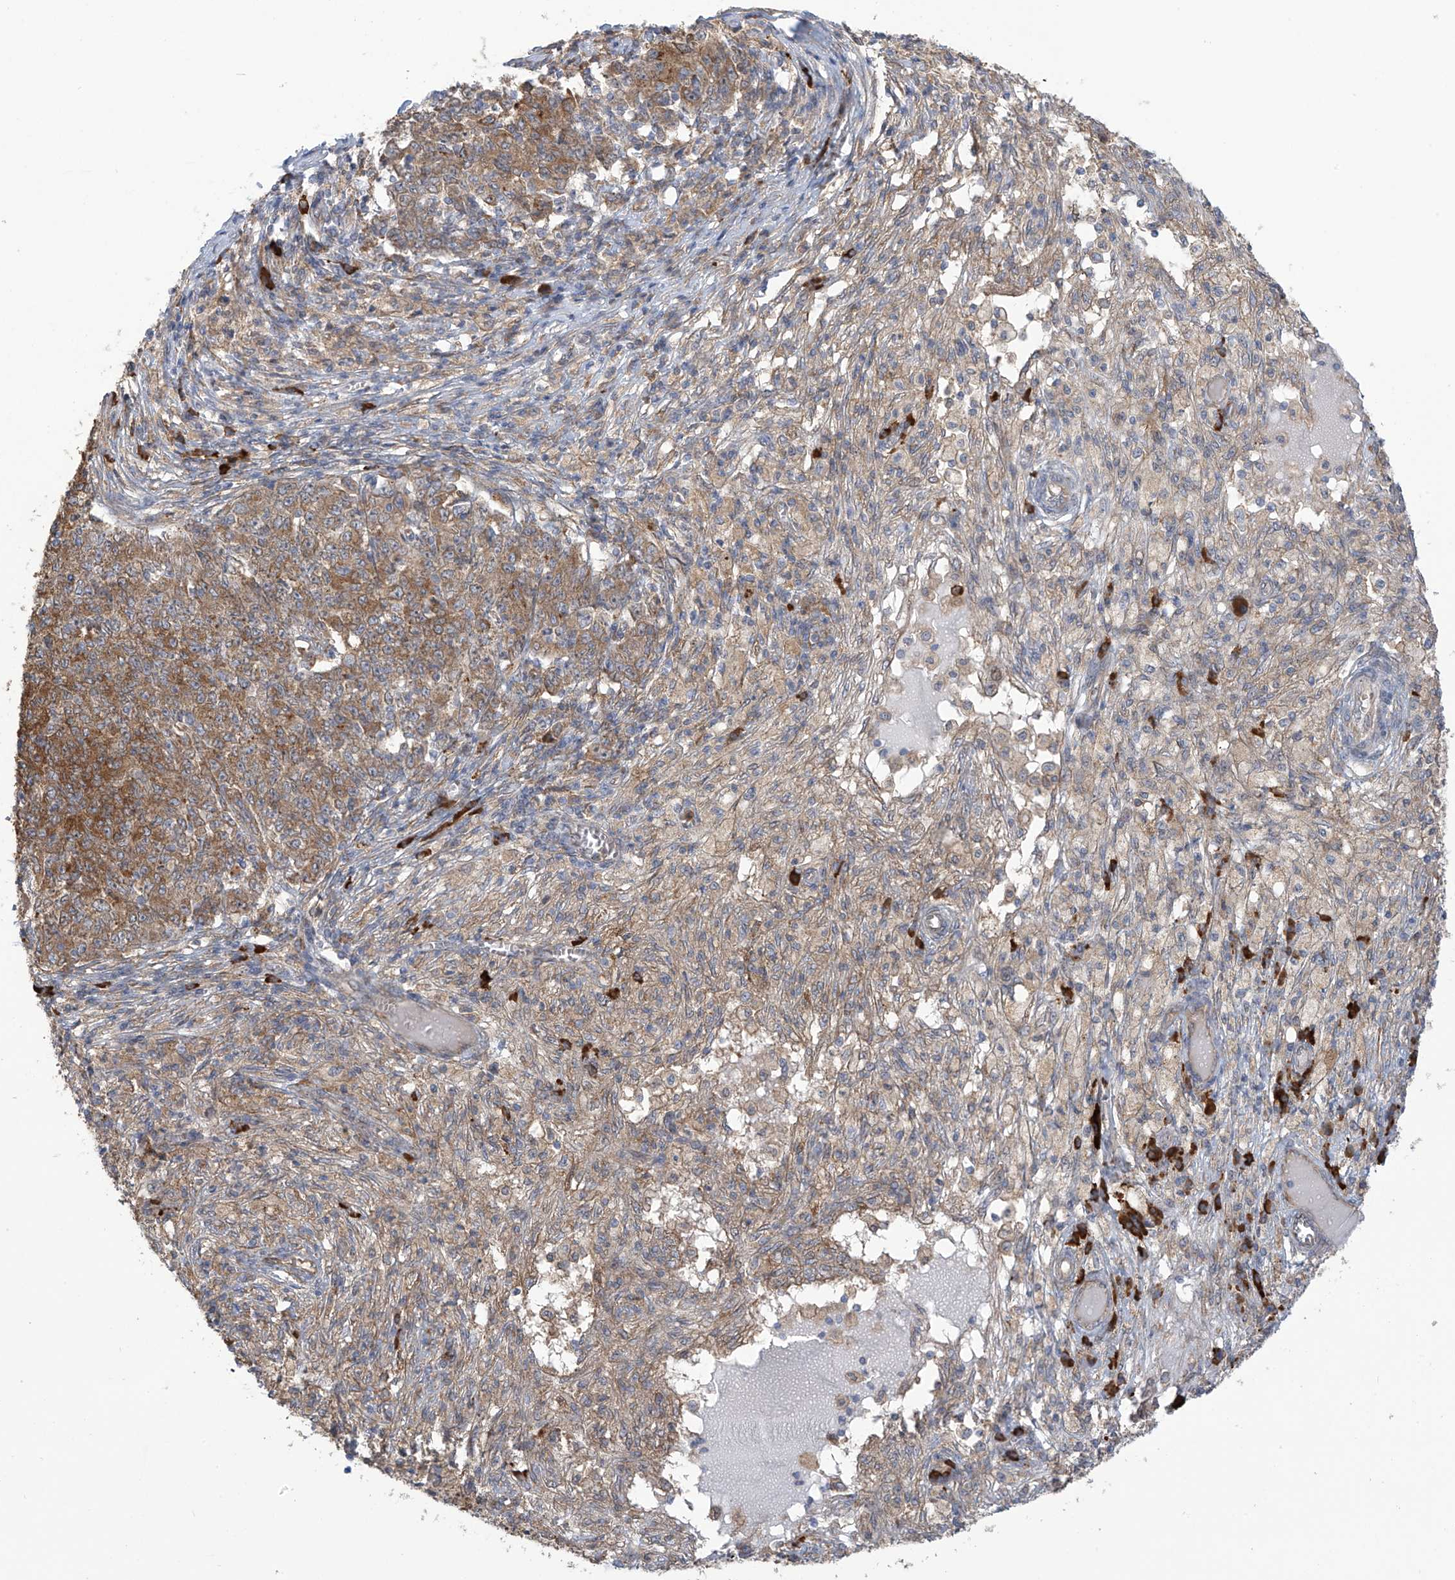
{"staining": {"intensity": "strong", "quantity": "25%-75%", "location": "cytoplasmic/membranous"}, "tissue": "ovarian cancer", "cell_type": "Tumor cells", "image_type": "cancer", "snomed": [{"axis": "morphology", "description": "Carcinoma, endometroid"}, {"axis": "topography", "description": "Ovary"}], "caption": "Ovarian cancer stained with a brown dye demonstrates strong cytoplasmic/membranous positive expression in approximately 25%-75% of tumor cells.", "gene": "KIAA1522", "patient": {"sex": "female", "age": 42}}